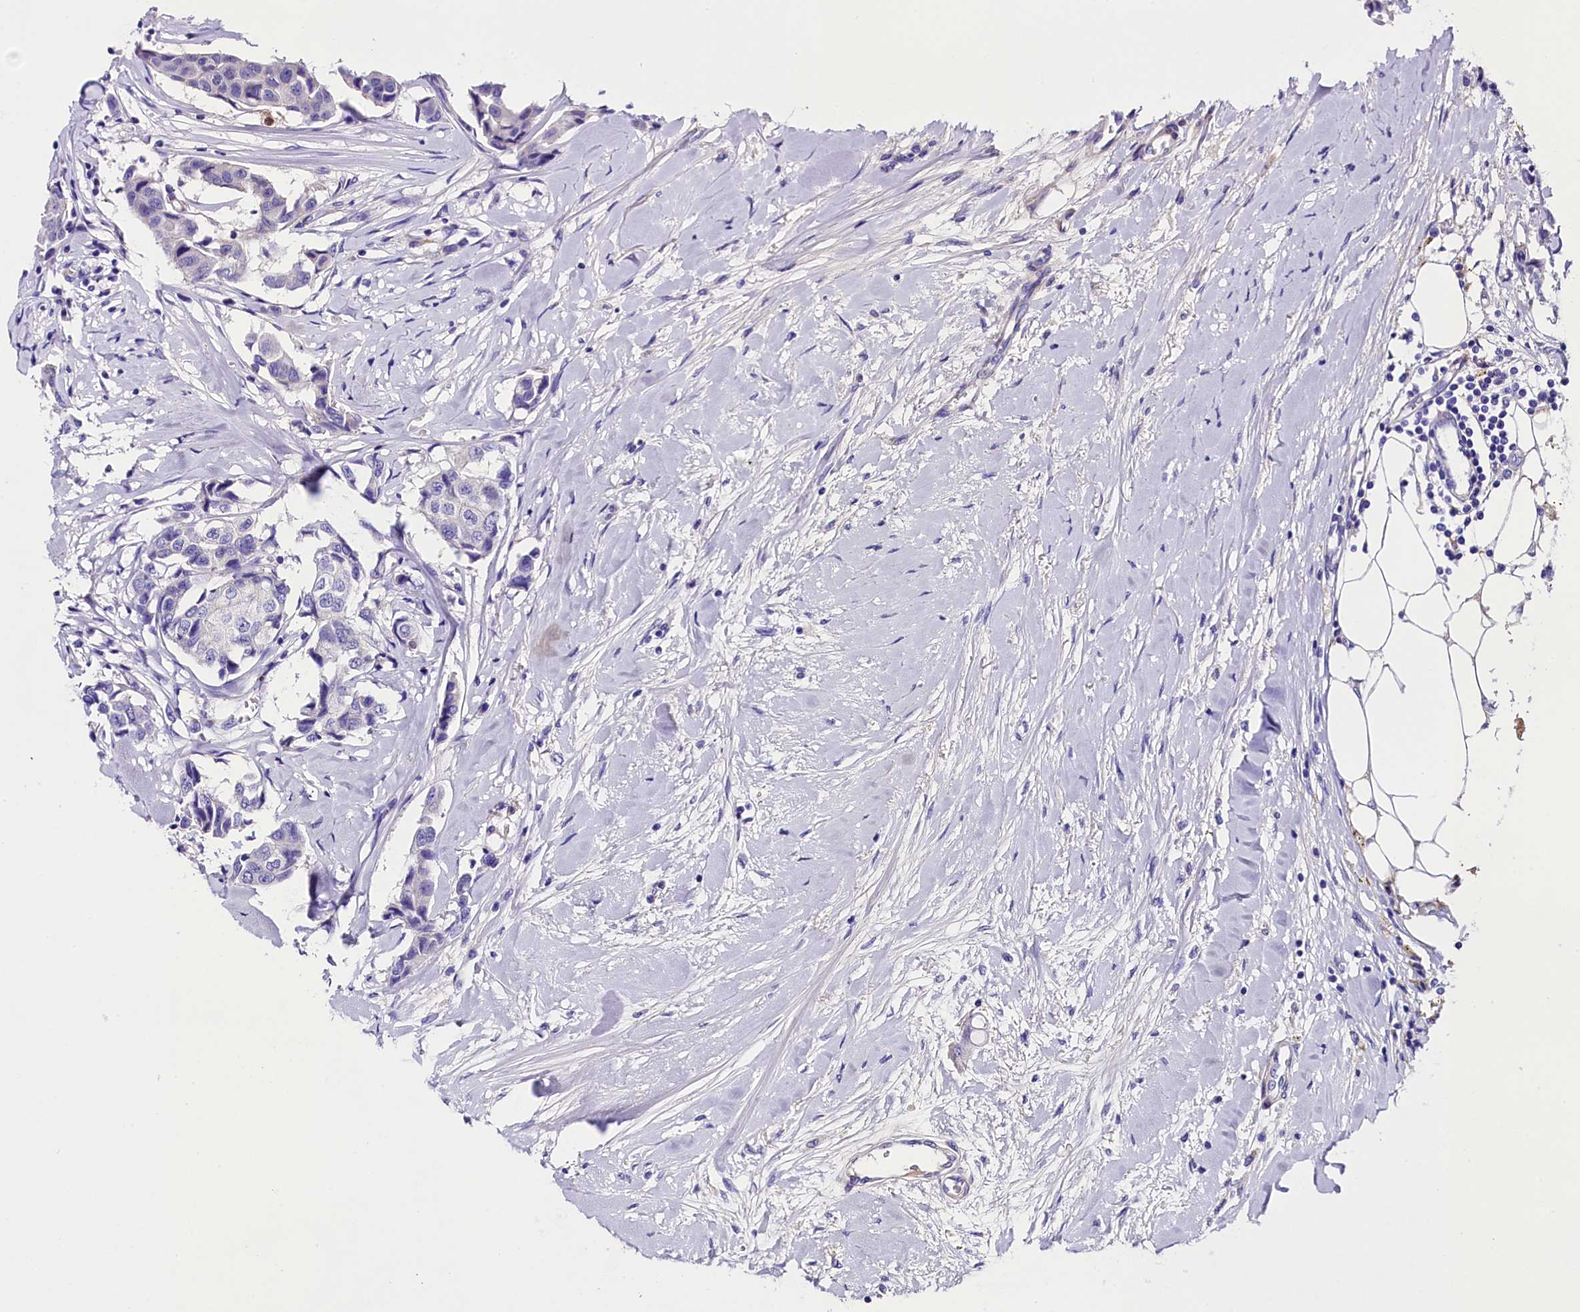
{"staining": {"intensity": "negative", "quantity": "none", "location": "none"}, "tissue": "breast cancer", "cell_type": "Tumor cells", "image_type": "cancer", "snomed": [{"axis": "morphology", "description": "Duct carcinoma"}, {"axis": "topography", "description": "Breast"}], "caption": "High power microscopy histopathology image of an IHC photomicrograph of breast cancer (infiltrating ductal carcinoma), revealing no significant expression in tumor cells.", "gene": "SOD3", "patient": {"sex": "female", "age": 80}}